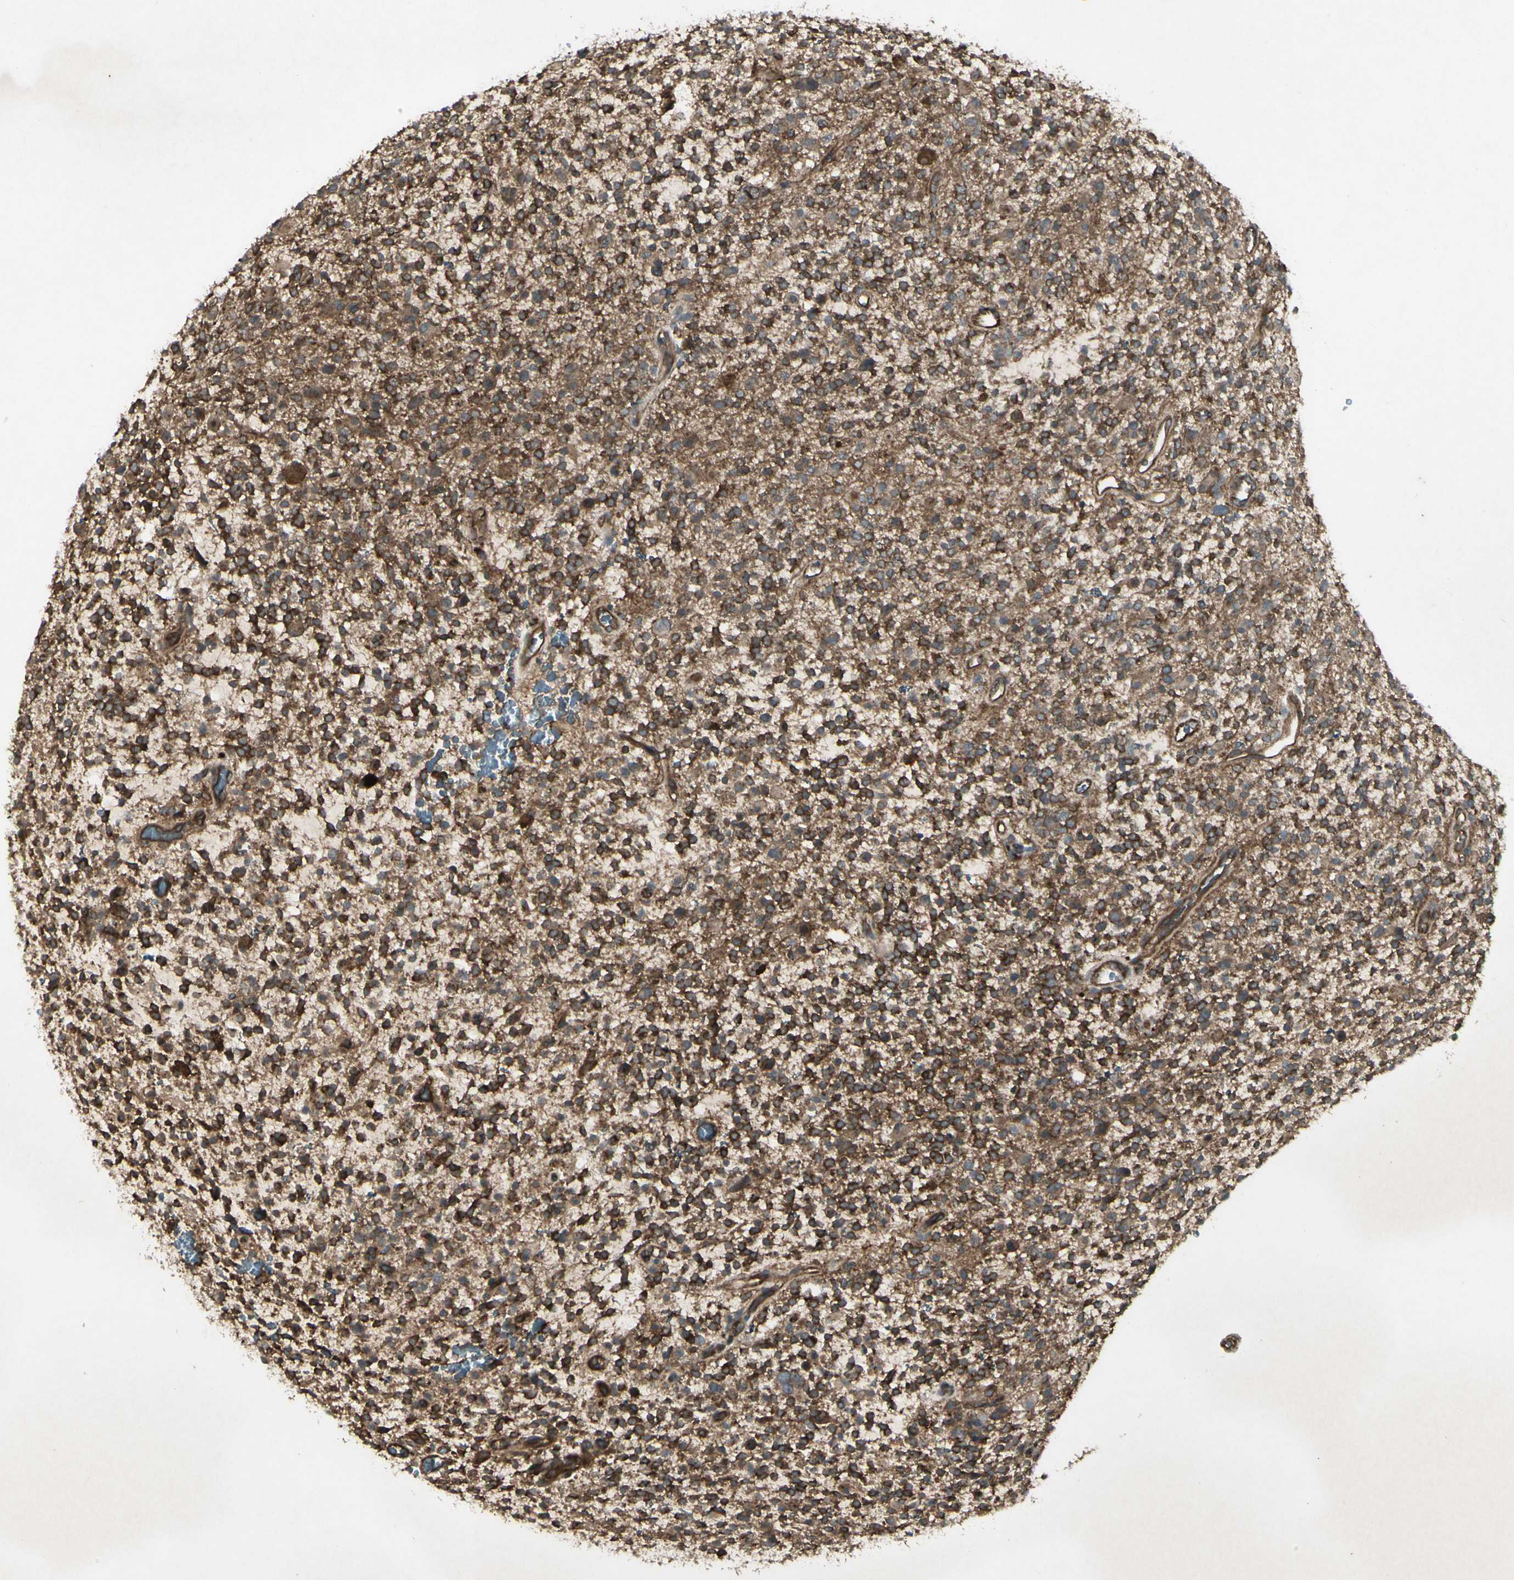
{"staining": {"intensity": "strong", "quantity": ">75%", "location": "cytoplasmic/membranous"}, "tissue": "glioma", "cell_type": "Tumor cells", "image_type": "cancer", "snomed": [{"axis": "morphology", "description": "Glioma, malignant, High grade"}, {"axis": "topography", "description": "Brain"}], "caption": "Immunohistochemical staining of glioma exhibits strong cytoplasmic/membranous protein positivity in approximately >75% of tumor cells.", "gene": "JAG1", "patient": {"sex": "male", "age": 48}}